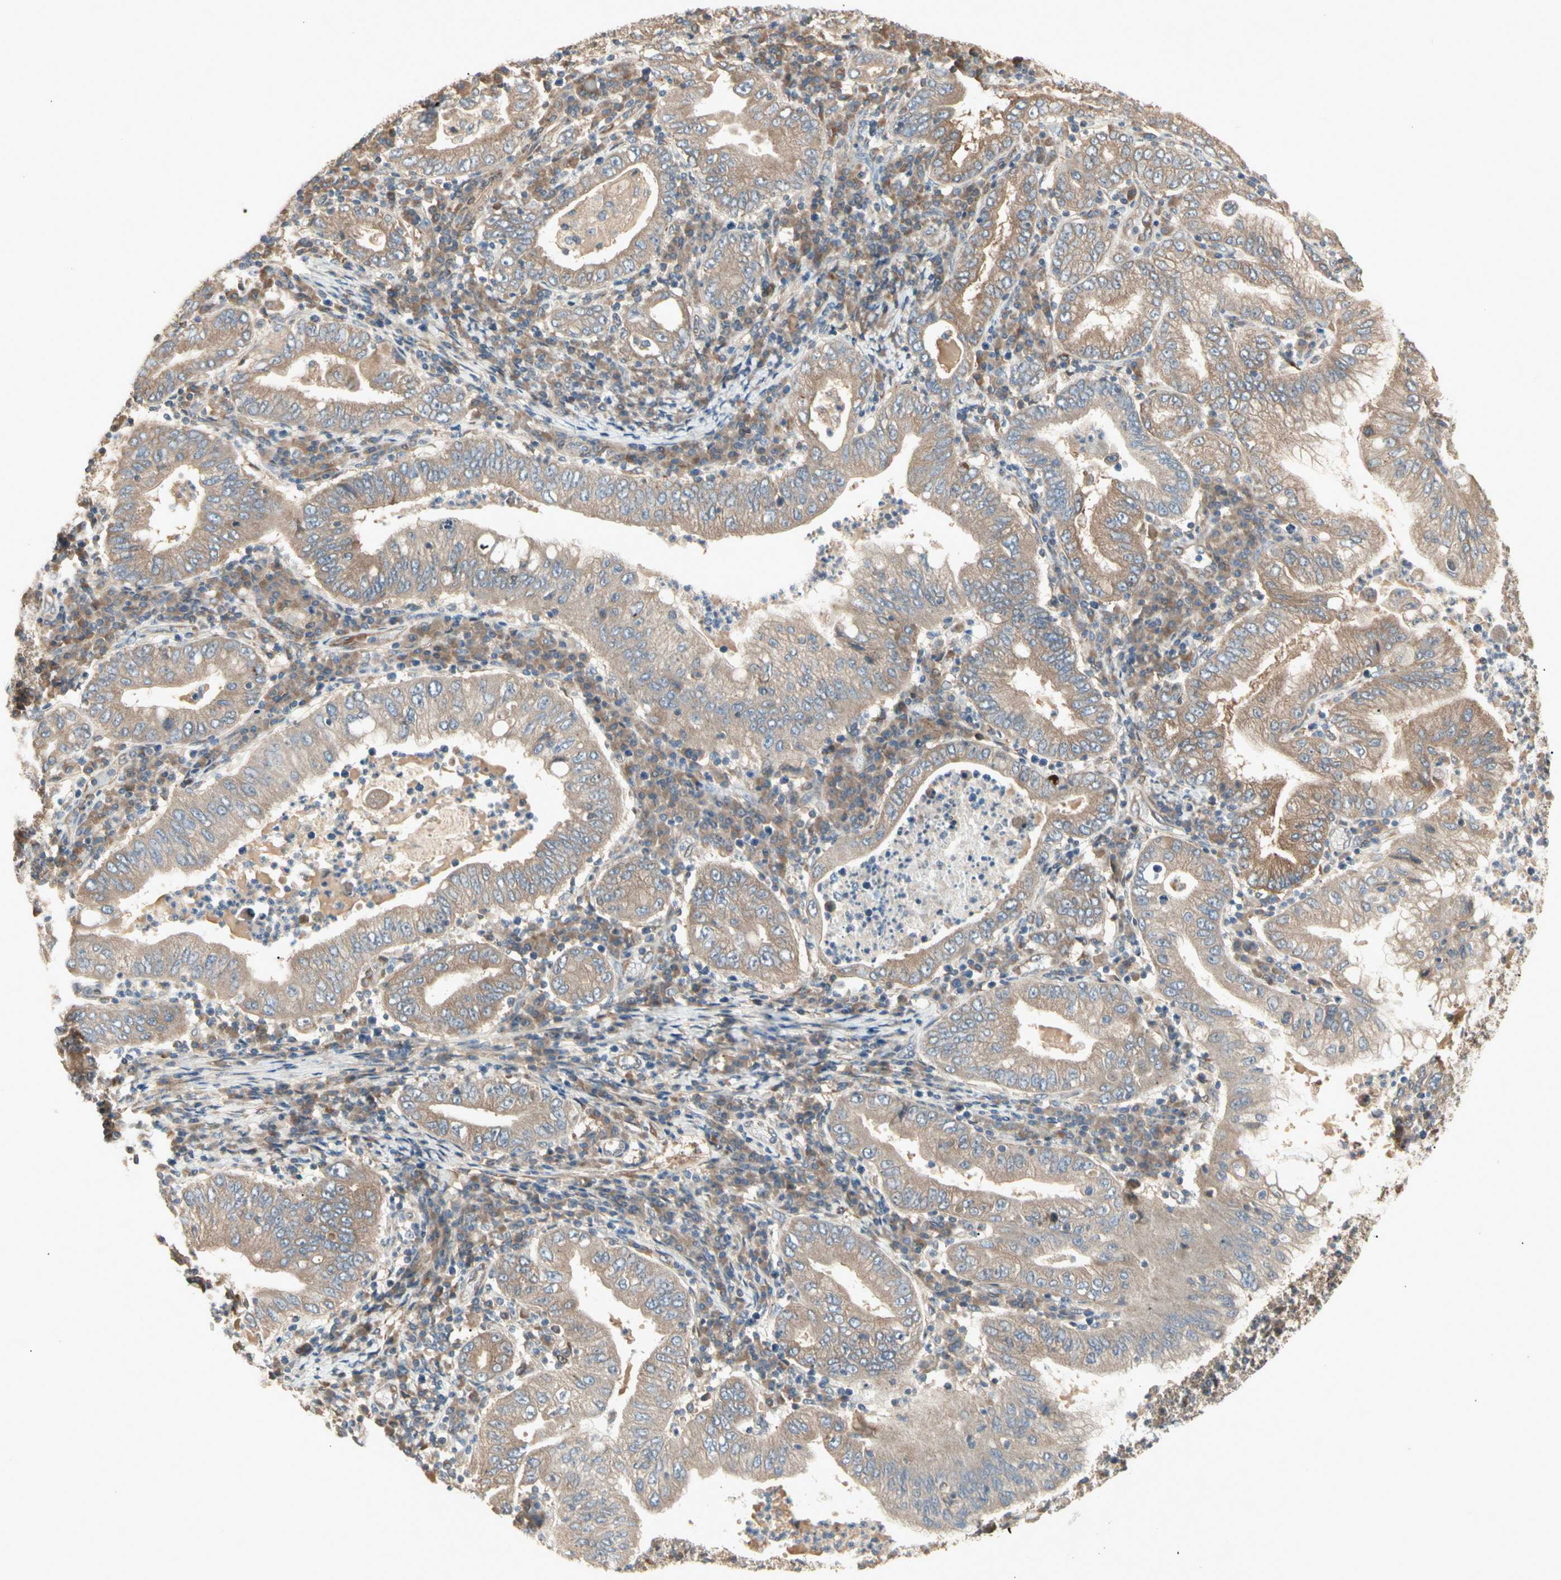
{"staining": {"intensity": "moderate", "quantity": ">75%", "location": "cytoplasmic/membranous"}, "tissue": "stomach cancer", "cell_type": "Tumor cells", "image_type": "cancer", "snomed": [{"axis": "morphology", "description": "Normal tissue, NOS"}, {"axis": "morphology", "description": "Adenocarcinoma, NOS"}, {"axis": "topography", "description": "Esophagus"}, {"axis": "topography", "description": "Stomach, upper"}, {"axis": "topography", "description": "Peripheral nerve tissue"}], "caption": "Immunohistochemistry (DAB) staining of human stomach adenocarcinoma shows moderate cytoplasmic/membranous protein expression in approximately >75% of tumor cells. (DAB (3,3'-diaminobenzidine) IHC with brightfield microscopy, high magnification).", "gene": "IRAG1", "patient": {"sex": "male", "age": 62}}